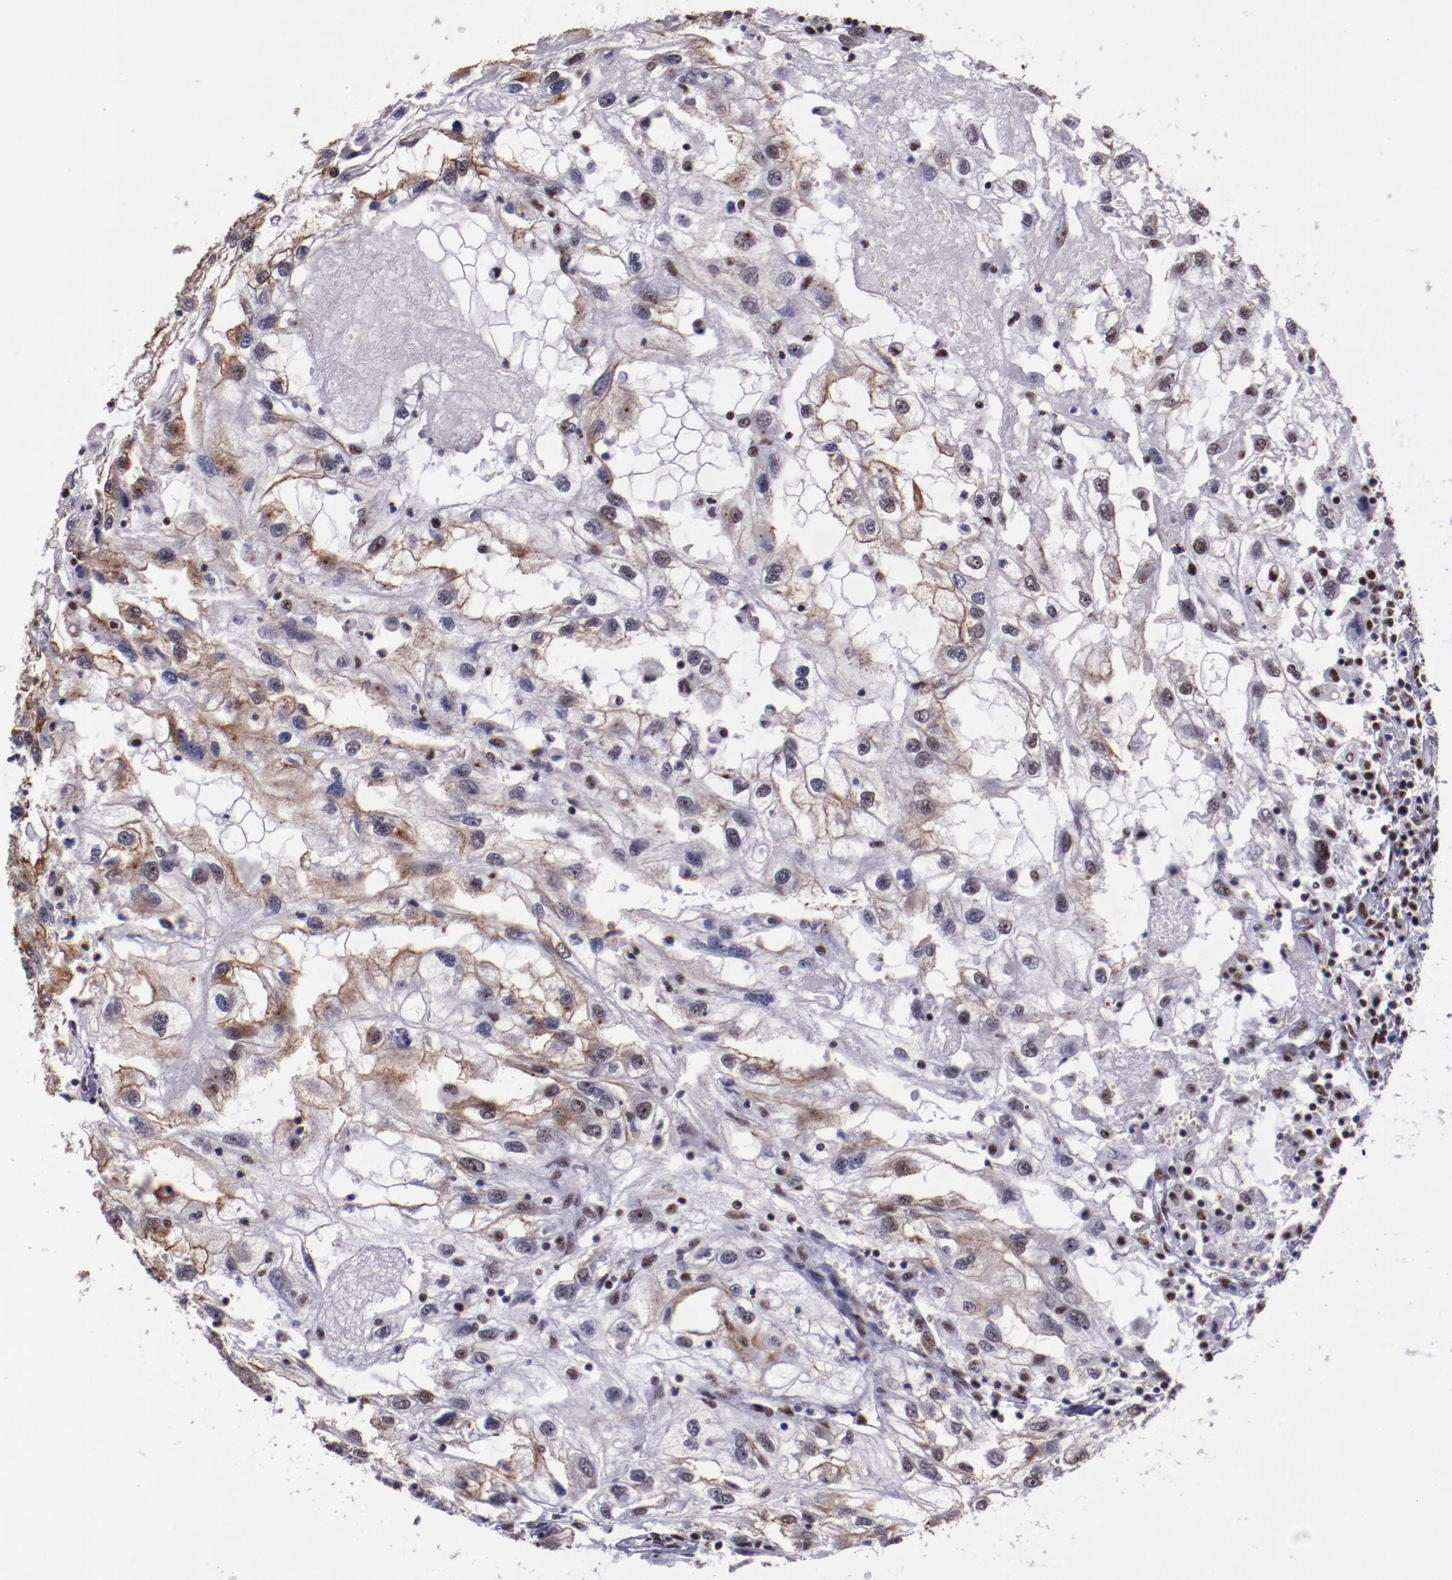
{"staining": {"intensity": "moderate", "quantity": "25%-75%", "location": "cytoplasmic/membranous,nuclear"}, "tissue": "renal cancer", "cell_type": "Tumor cells", "image_type": "cancer", "snomed": [{"axis": "morphology", "description": "Normal tissue, NOS"}, {"axis": "morphology", "description": "Adenocarcinoma, NOS"}, {"axis": "topography", "description": "Kidney"}], "caption": "Immunohistochemistry (IHC) (DAB (3,3'-diaminobenzidine)) staining of human renal adenocarcinoma displays moderate cytoplasmic/membranous and nuclear protein expression in about 25%-75% of tumor cells. (Stains: DAB in brown, nuclei in blue, Microscopy: brightfield microscopy at high magnification).", "gene": "PPP4R3A", "patient": {"sex": "male", "age": 71}}